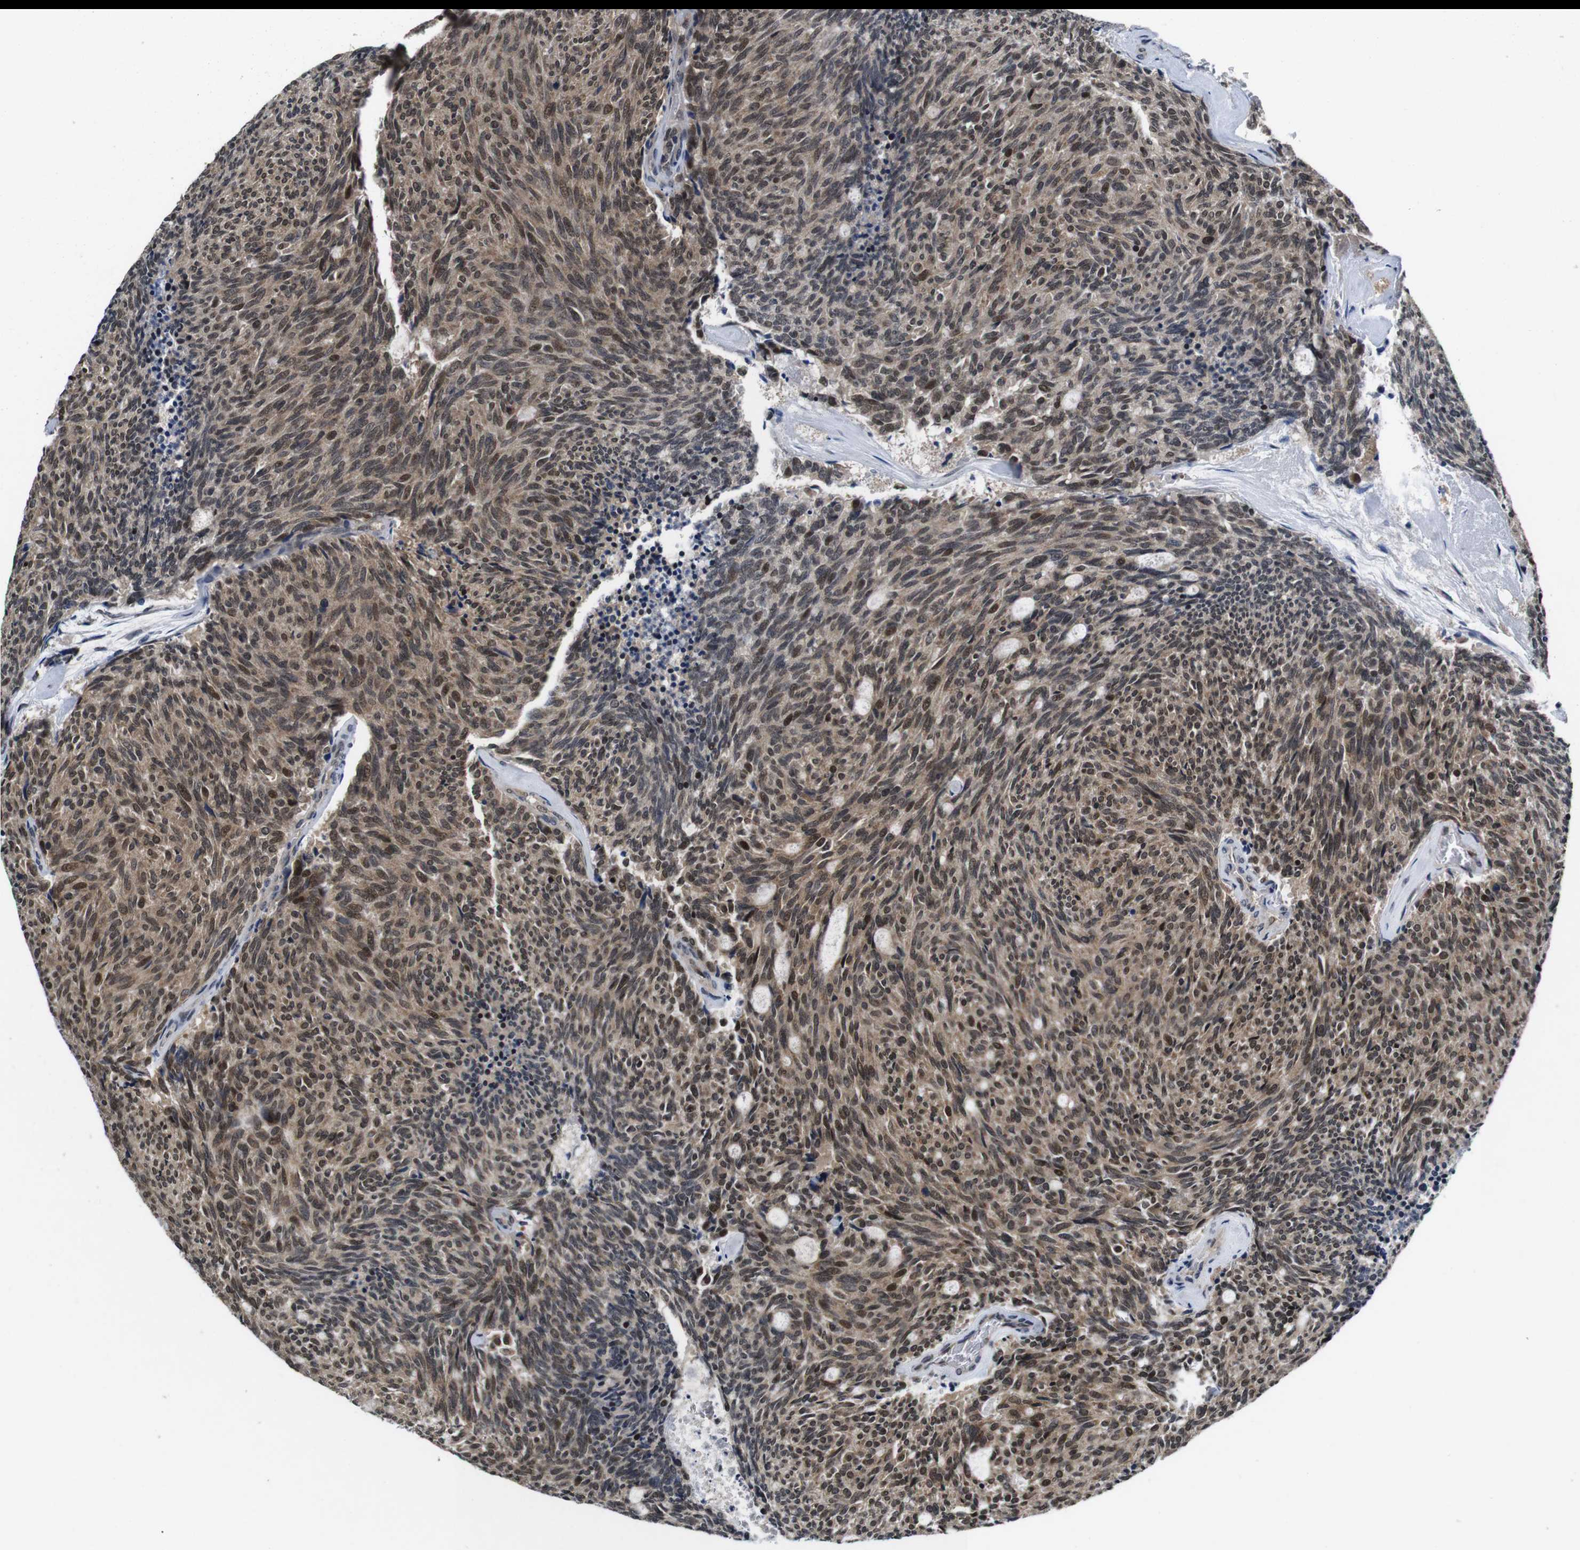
{"staining": {"intensity": "moderate", "quantity": ">75%", "location": "cytoplasmic/membranous,nuclear"}, "tissue": "carcinoid", "cell_type": "Tumor cells", "image_type": "cancer", "snomed": [{"axis": "morphology", "description": "Carcinoid, malignant, NOS"}, {"axis": "topography", "description": "Pancreas"}], "caption": "Moderate cytoplasmic/membranous and nuclear staining is identified in about >75% of tumor cells in malignant carcinoid.", "gene": "ZBTB46", "patient": {"sex": "female", "age": 54}}